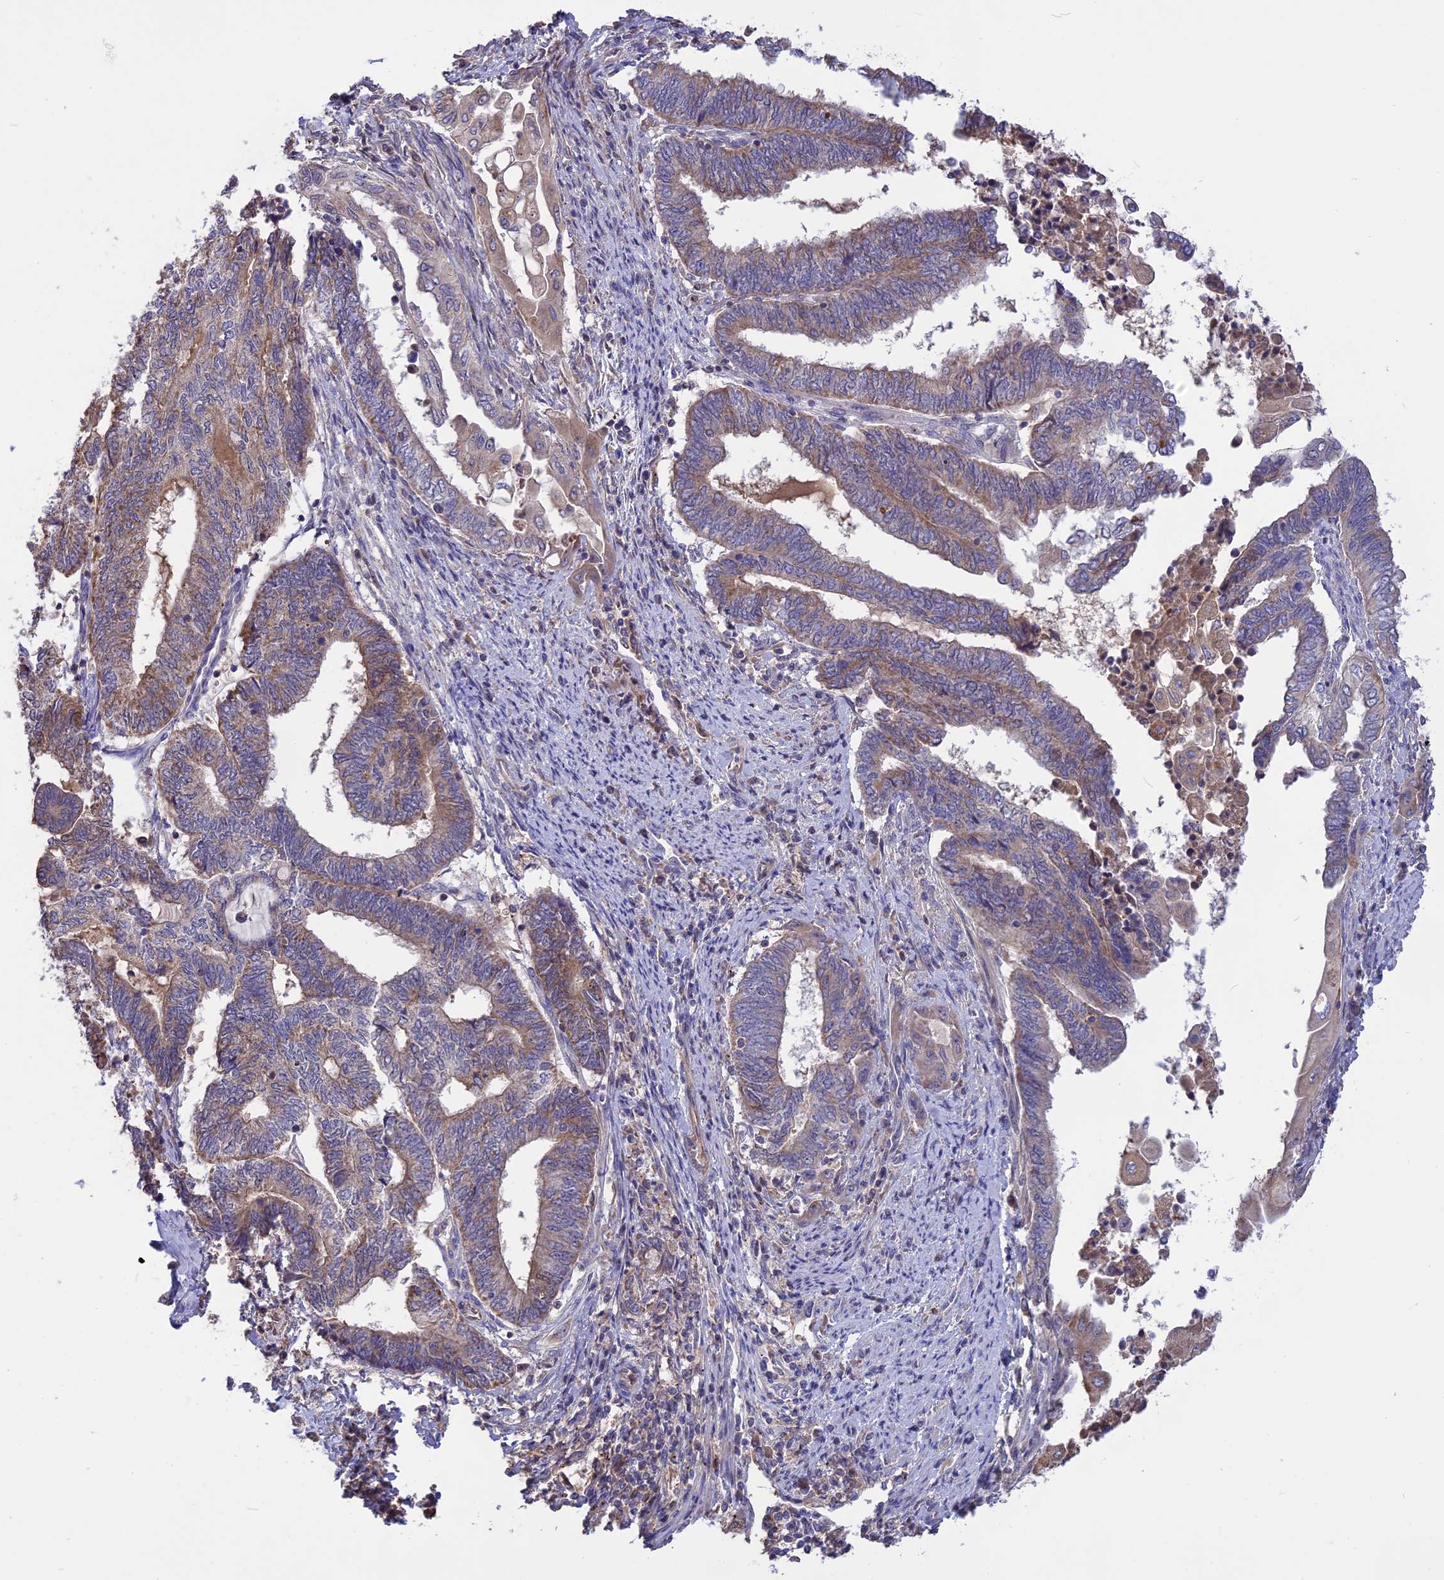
{"staining": {"intensity": "weak", "quantity": ">75%", "location": "cytoplasmic/membranous"}, "tissue": "endometrial cancer", "cell_type": "Tumor cells", "image_type": "cancer", "snomed": [{"axis": "morphology", "description": "Adenocarcinoma, NOS"}, {"axis": "topography", "description": "Uterus"}, {"axis": "topography", "description": "Endometrium"}], "caption": "A brown stain labels weak cytoplasmic/membranous positivity of a protein in endometrial adenocarcinoma tumor cells.", "gene": "NUDT8", "patient": {"sex": "female", "age": 70}}